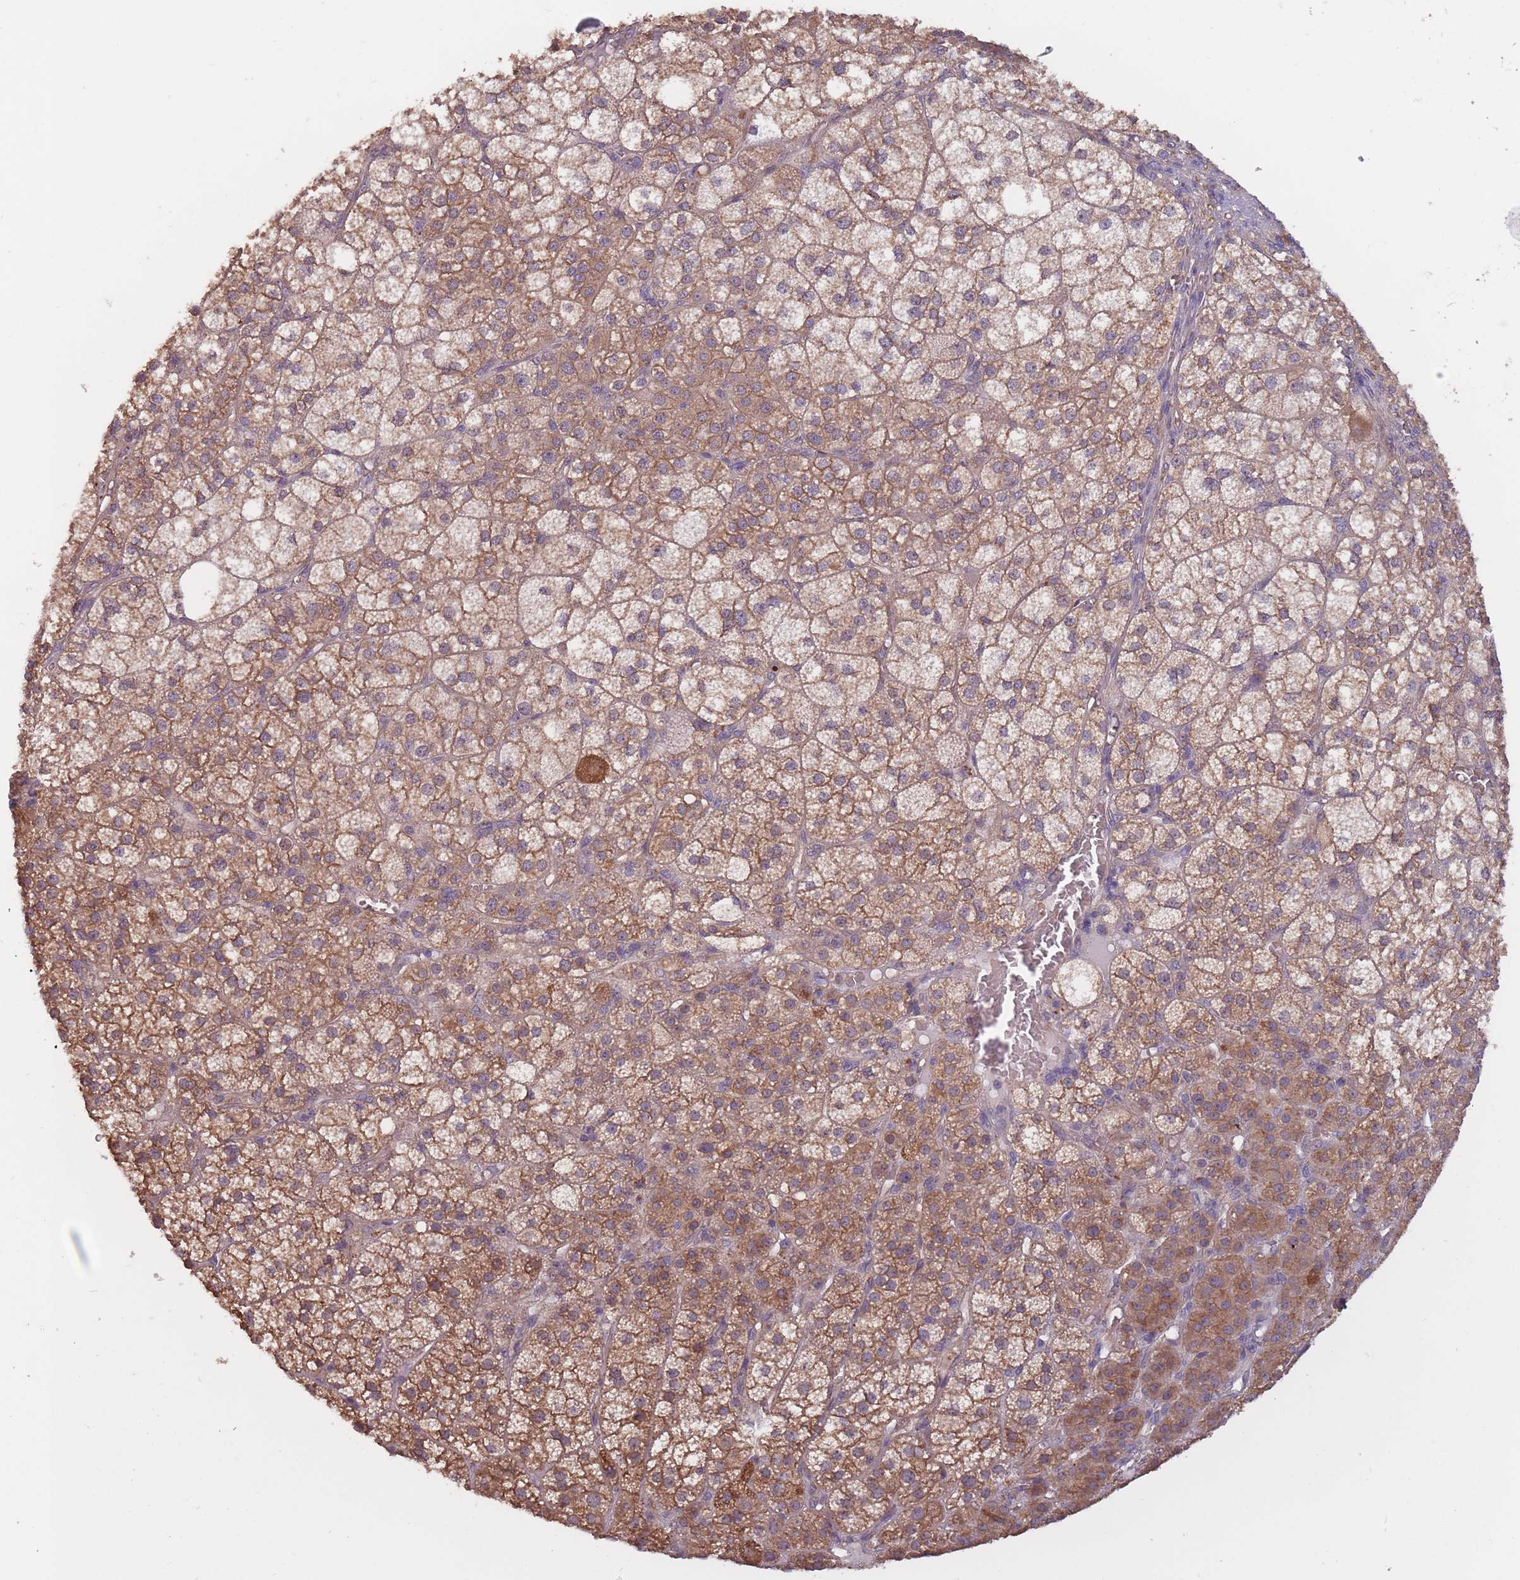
{"staining": {"intensity": "moderate", "quantity": ">75%", "location": "cytoplasmic/membranous"}, "tissue": "adrenal gland", "cell_type": "Glandular cells", "image_type": "normal", "snomed": [{"axis": "morphology", "description": "Normal tissue, NOS"}, {"axis": "topography", "description": "Adrenal gland"}], "caption": "A brown stain shows moderate cytoplasmic/membranous staining of a protein in glandular cells of unremarkable human adrenal gland. (DAB IHC with brightfield microscopy, high magnification).", "gene": "KIAA1755", "patient": {"sex": "female", "age": 60}}